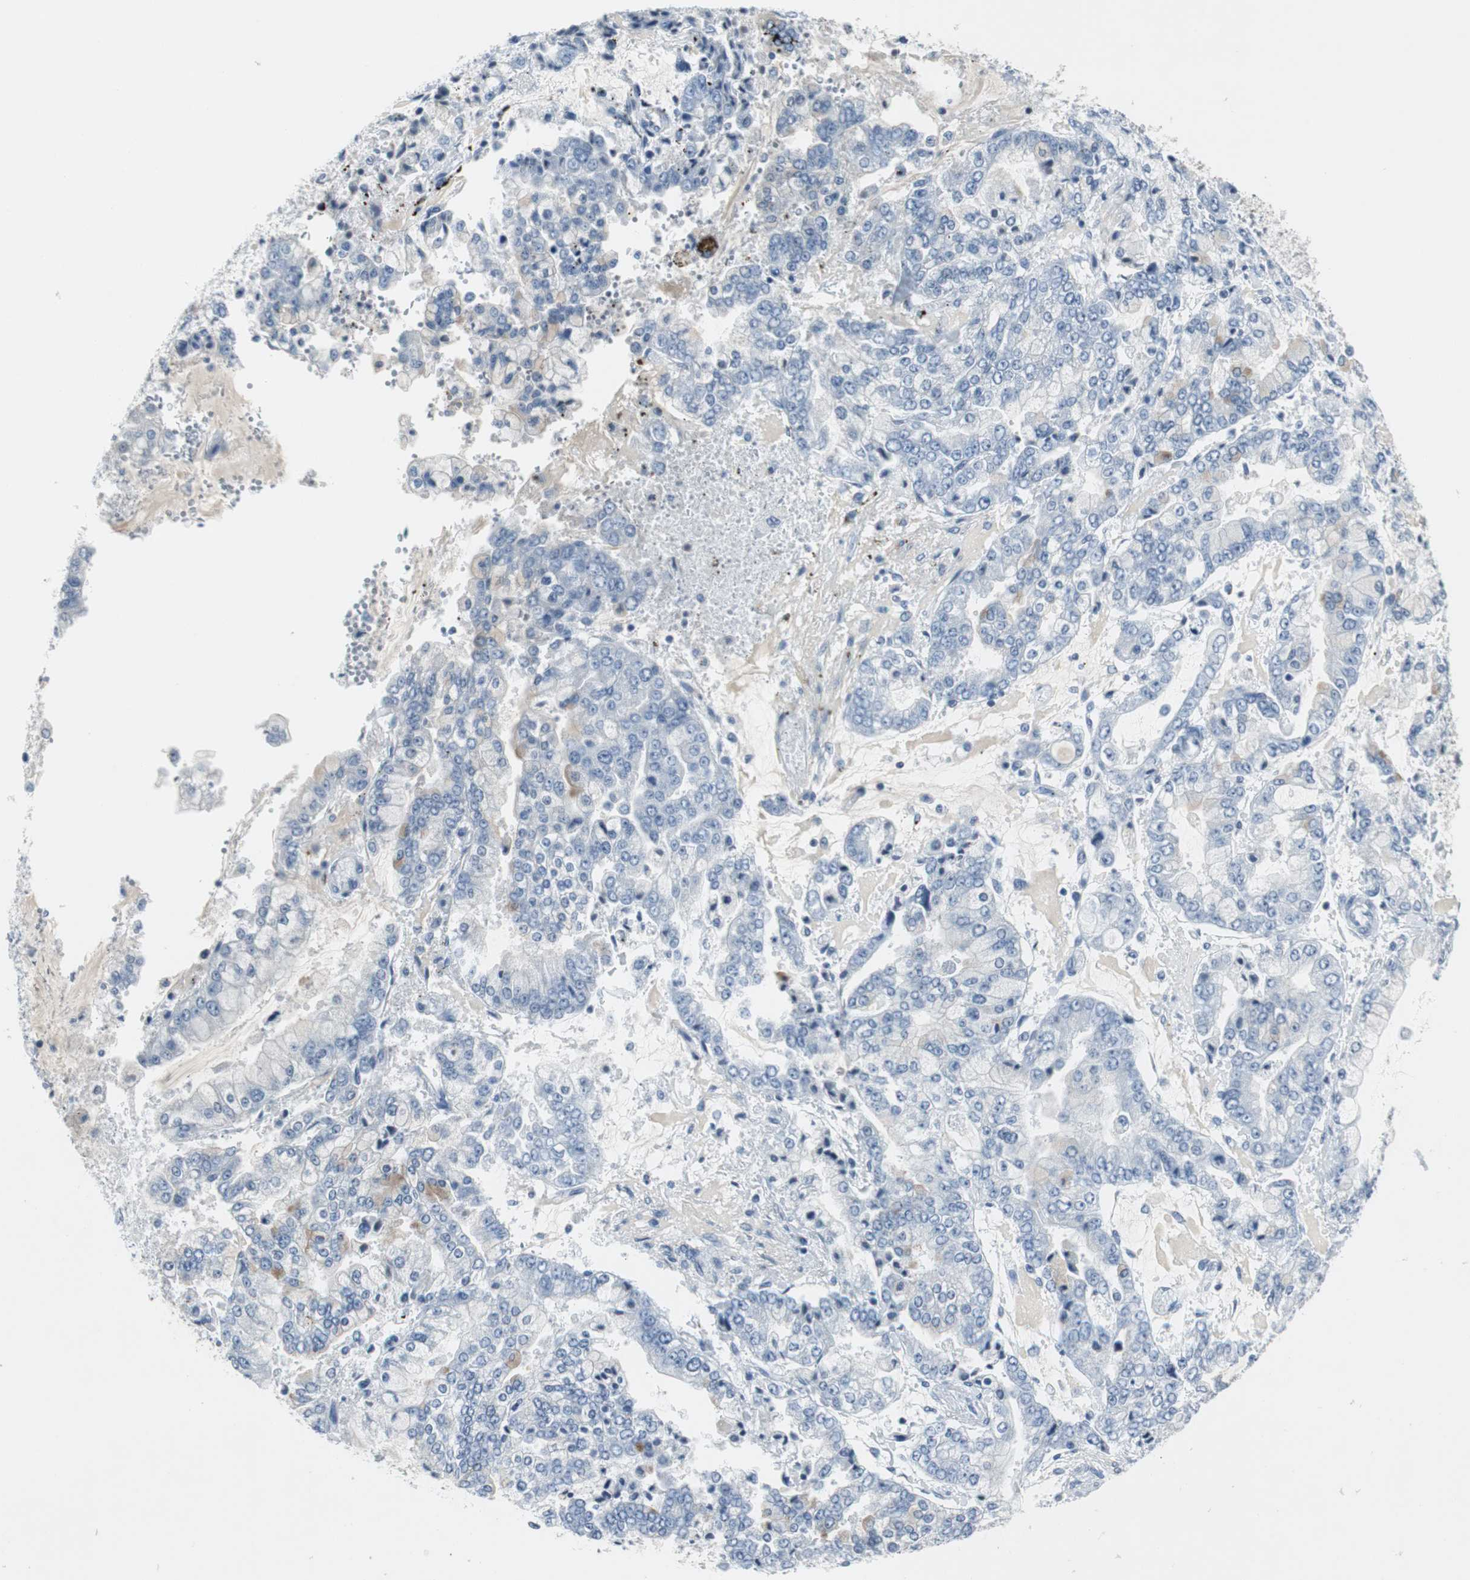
{"staining": {"intensity": "negative", "quantity": "none", "location": "none"}, "tissue": "stomach cancer", "cell_type": "Tumor cells", "image_type": "cancer", "snomed": [{"axis": "morphology", "description": "Adenocarcinoma, NOS"}, {"axis": "topography", "description": "Stomach"}], "caption": "Tumor cells show no significant expression in stomach cancer. Nuclei are stained in blue.", "gene": "ELK1", "patient": {"sex": "male", "age": 76}}